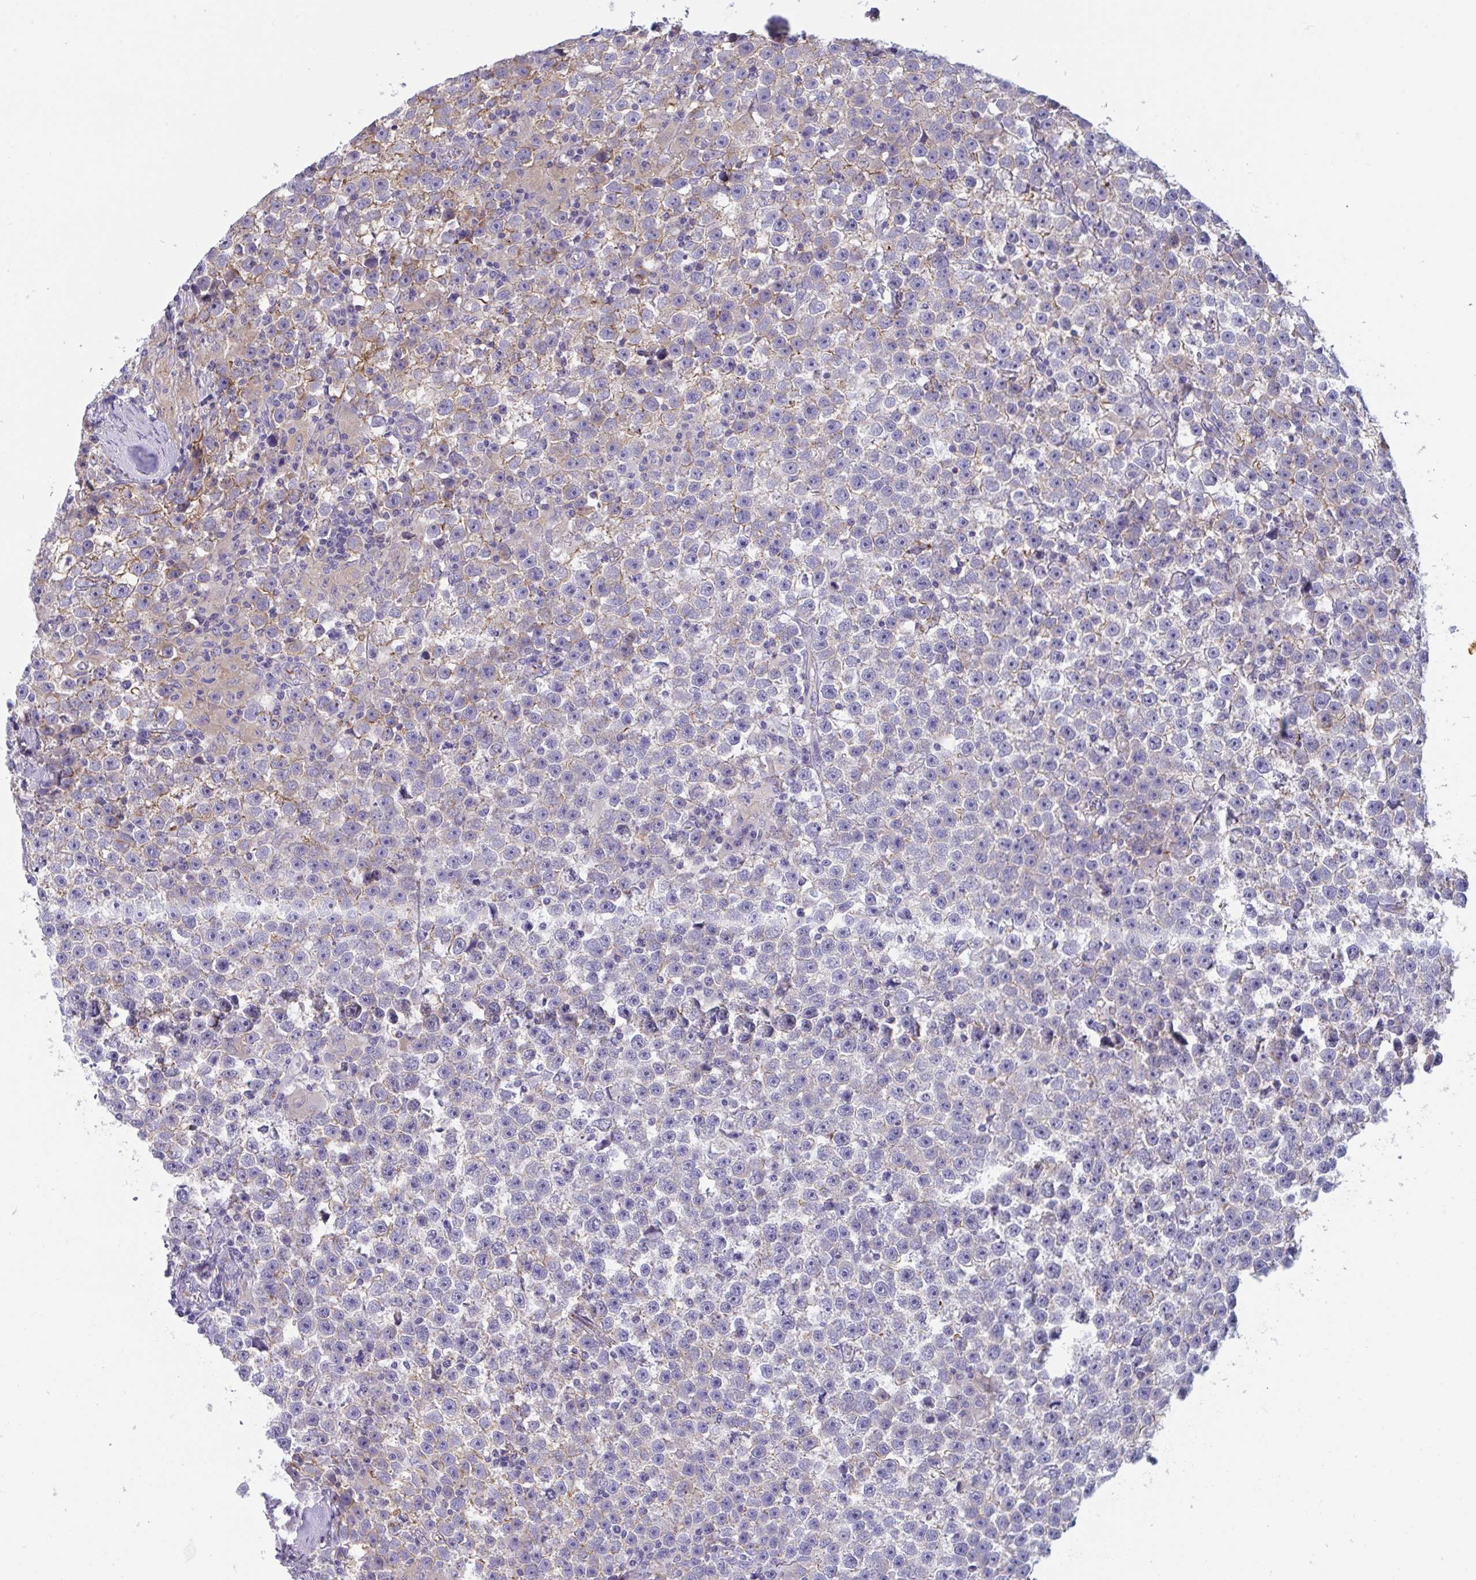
{"staining": {"intensity": "negative", "quantity": "none", "location": "none"}, "tissue": "testis cancer", "cell_type": "Tumor cells", "image_type": "cancer", "snomed": [{"axis": "morphology", "description": "Seminoma, NOS"}, {"axis": "topography", "description": "Testis"}], "caption": "Tumor cells show no significant protein staining in testis seminoma.", "gene": "OXLD1", "patient": {"sex": "male", "age": 31}}